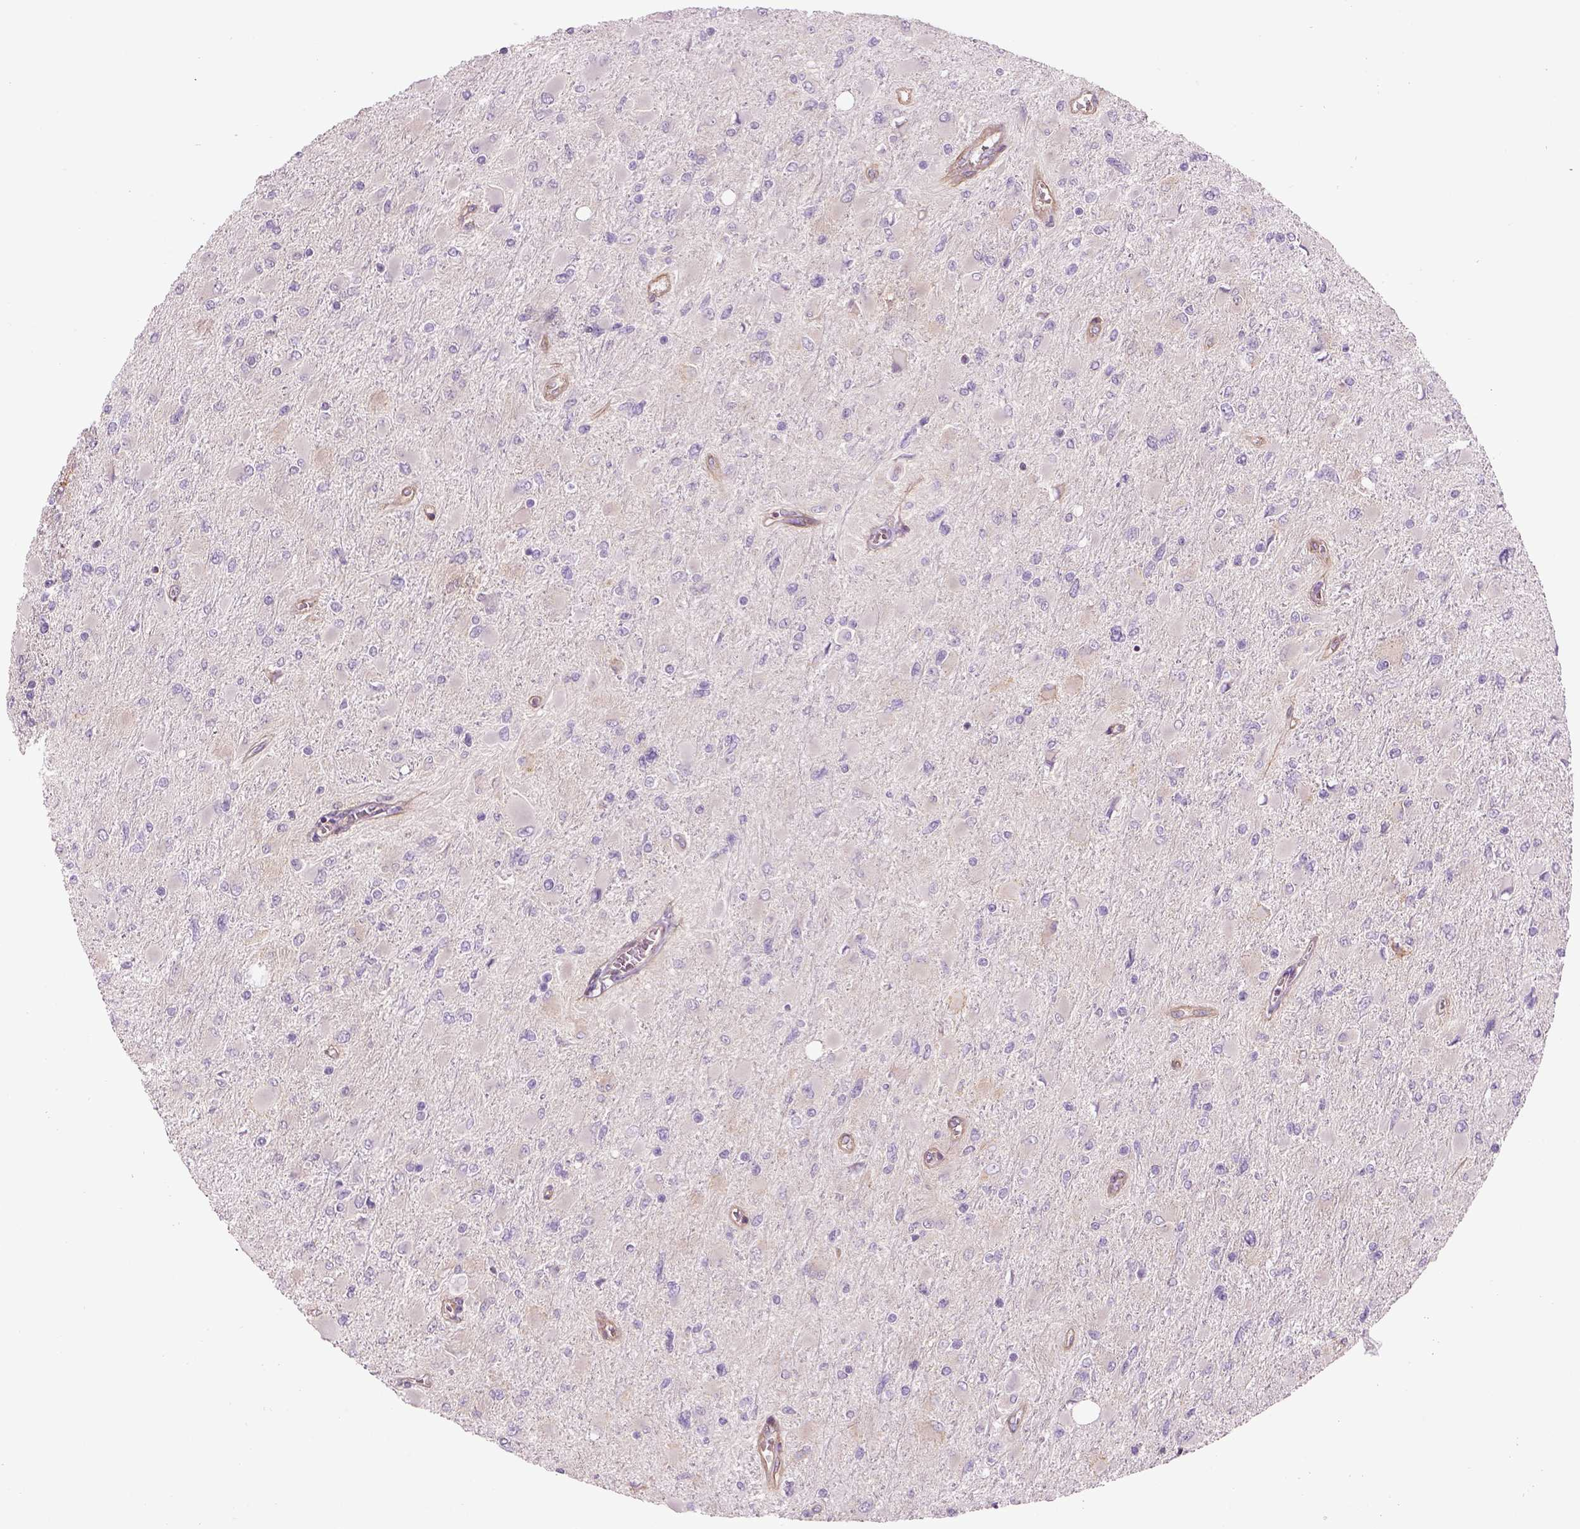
{"staining": {"intensity": "negative", "quantity": "none", "location": "none"}, "tissue": "glioma", "cell_type": "Tumor cells", "image_type": "cancer", "snomed": [{"axis": "morphology", "description": "Glioma, malignant, High grade"}, {"axis": "topography", "description": "Cerebral cortex"}], "caption": "Photomicrograph shows no significant protein positivity in tumor cells of malignant glioma (high-grade). Brightfield microscopy of immunohistochemistry stained with DAB (3,3'-diaminobenzidine) (brown) and hematoxylin (blue), captured at high magnification.", "gene": "IFT52", "patient": {"sex": "female", "age": 36}}